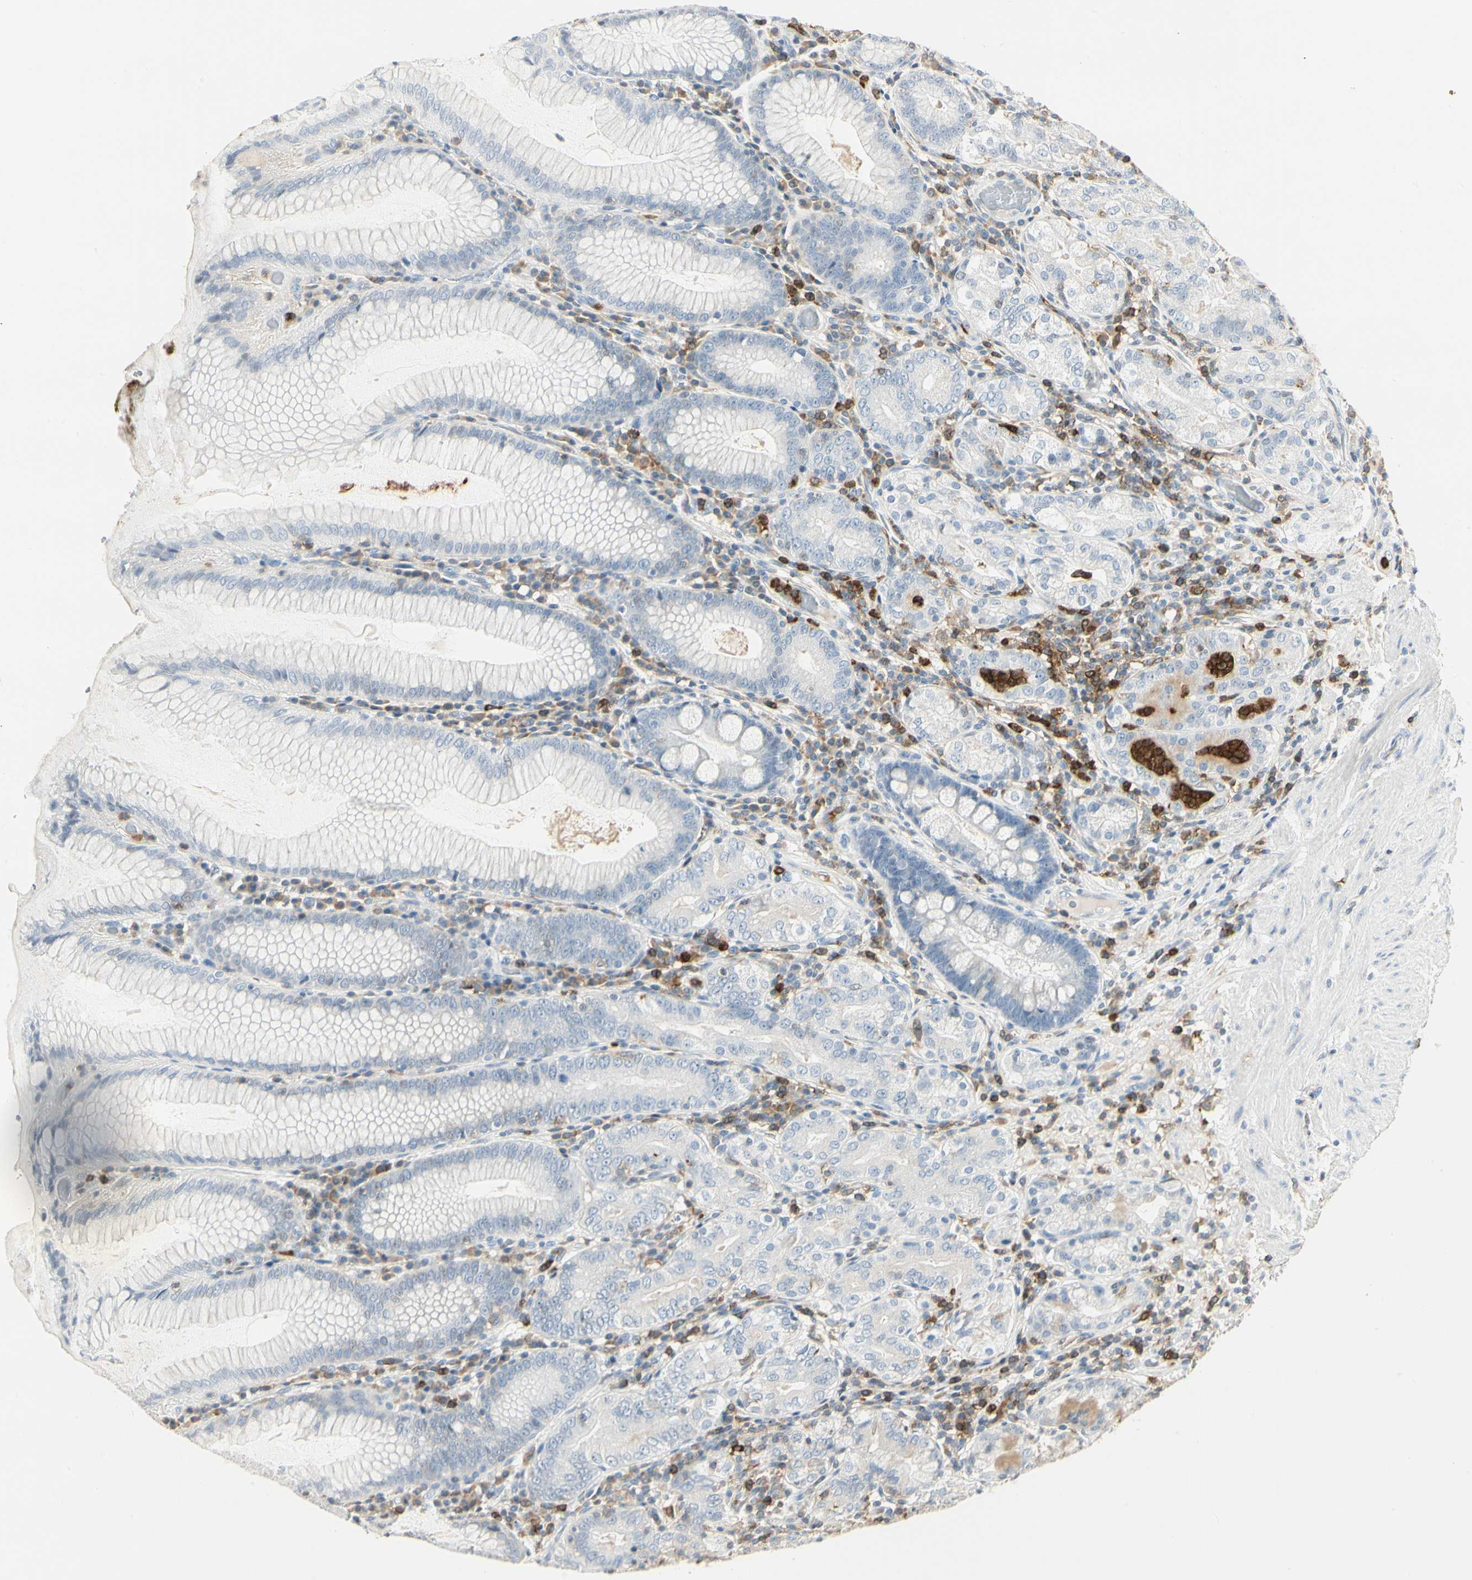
{"staining": {"intensity": "negative", "quantity": "none", "location": "none"}, "tissue": "stomach", "cell_type": "Glandular cells", "image_type": "normal", "snomed": [{"axis": "morphology", "description": "Normal tissue, NOS"}, {"axis": "topography", "description": "Stomach, lower"}], "caption": "Immunohistochemistry (IHC) of unremarkable stomach reveals no positivity in glandular cells.", "gene": "ITGB2", "patient": {"sex": "female", "age": 76}}